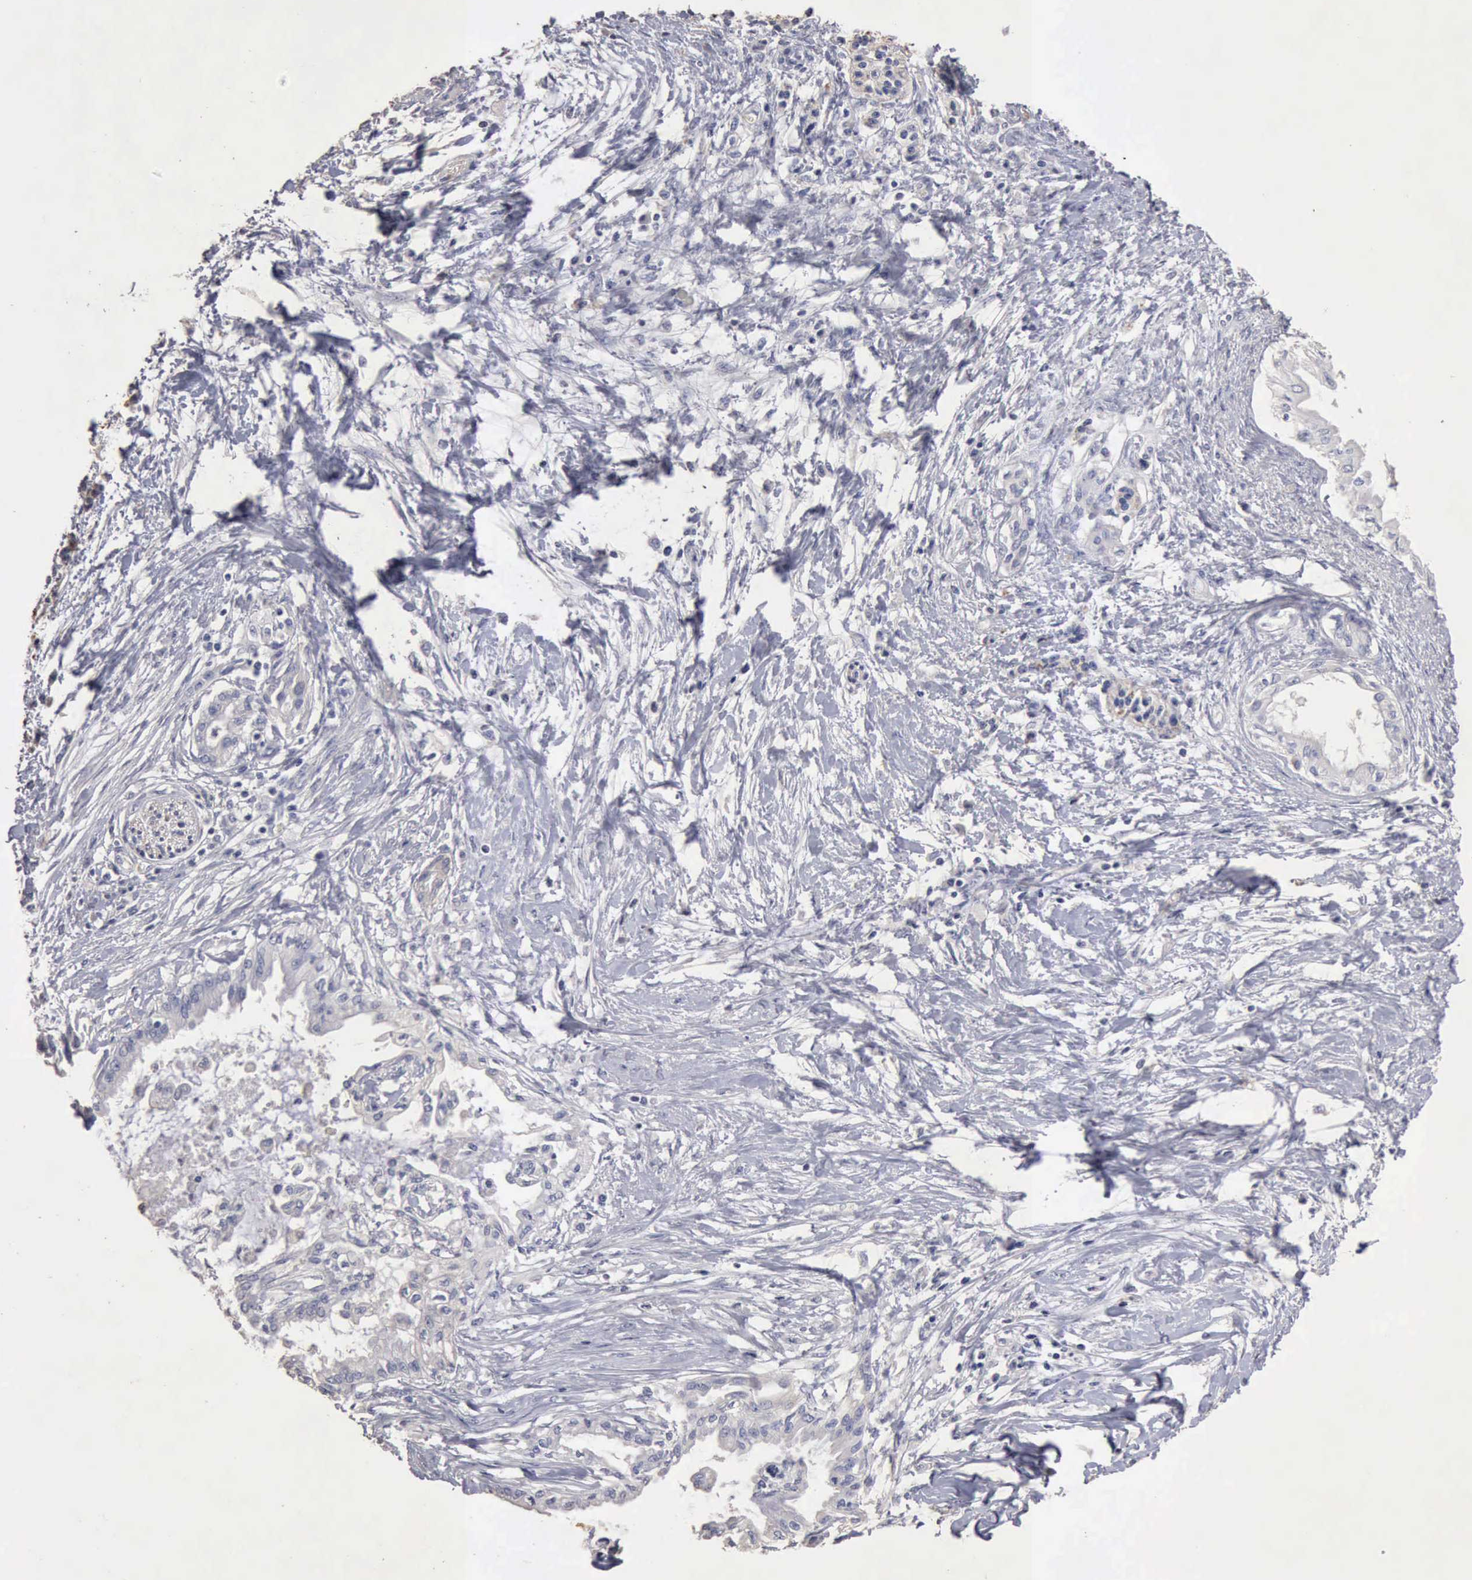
{"staining": {"intensity": "negative", "quantity": "none", "location": "none"}, "tissue": "pancreatic cancer", "cell_type": "Tumor cells", "image_type": "cancer", "snomed": [{"axis": "morphology", "description": "Adenocarcinoma, NOS"}, {"axis": "topography", "description": "Pancreas"}], "caption": "The image exhibits no significant staining in tumor cells of pancreatic cancer.", "gene": "KRT6B", "patient": {"sex": "female", "age": 64}}